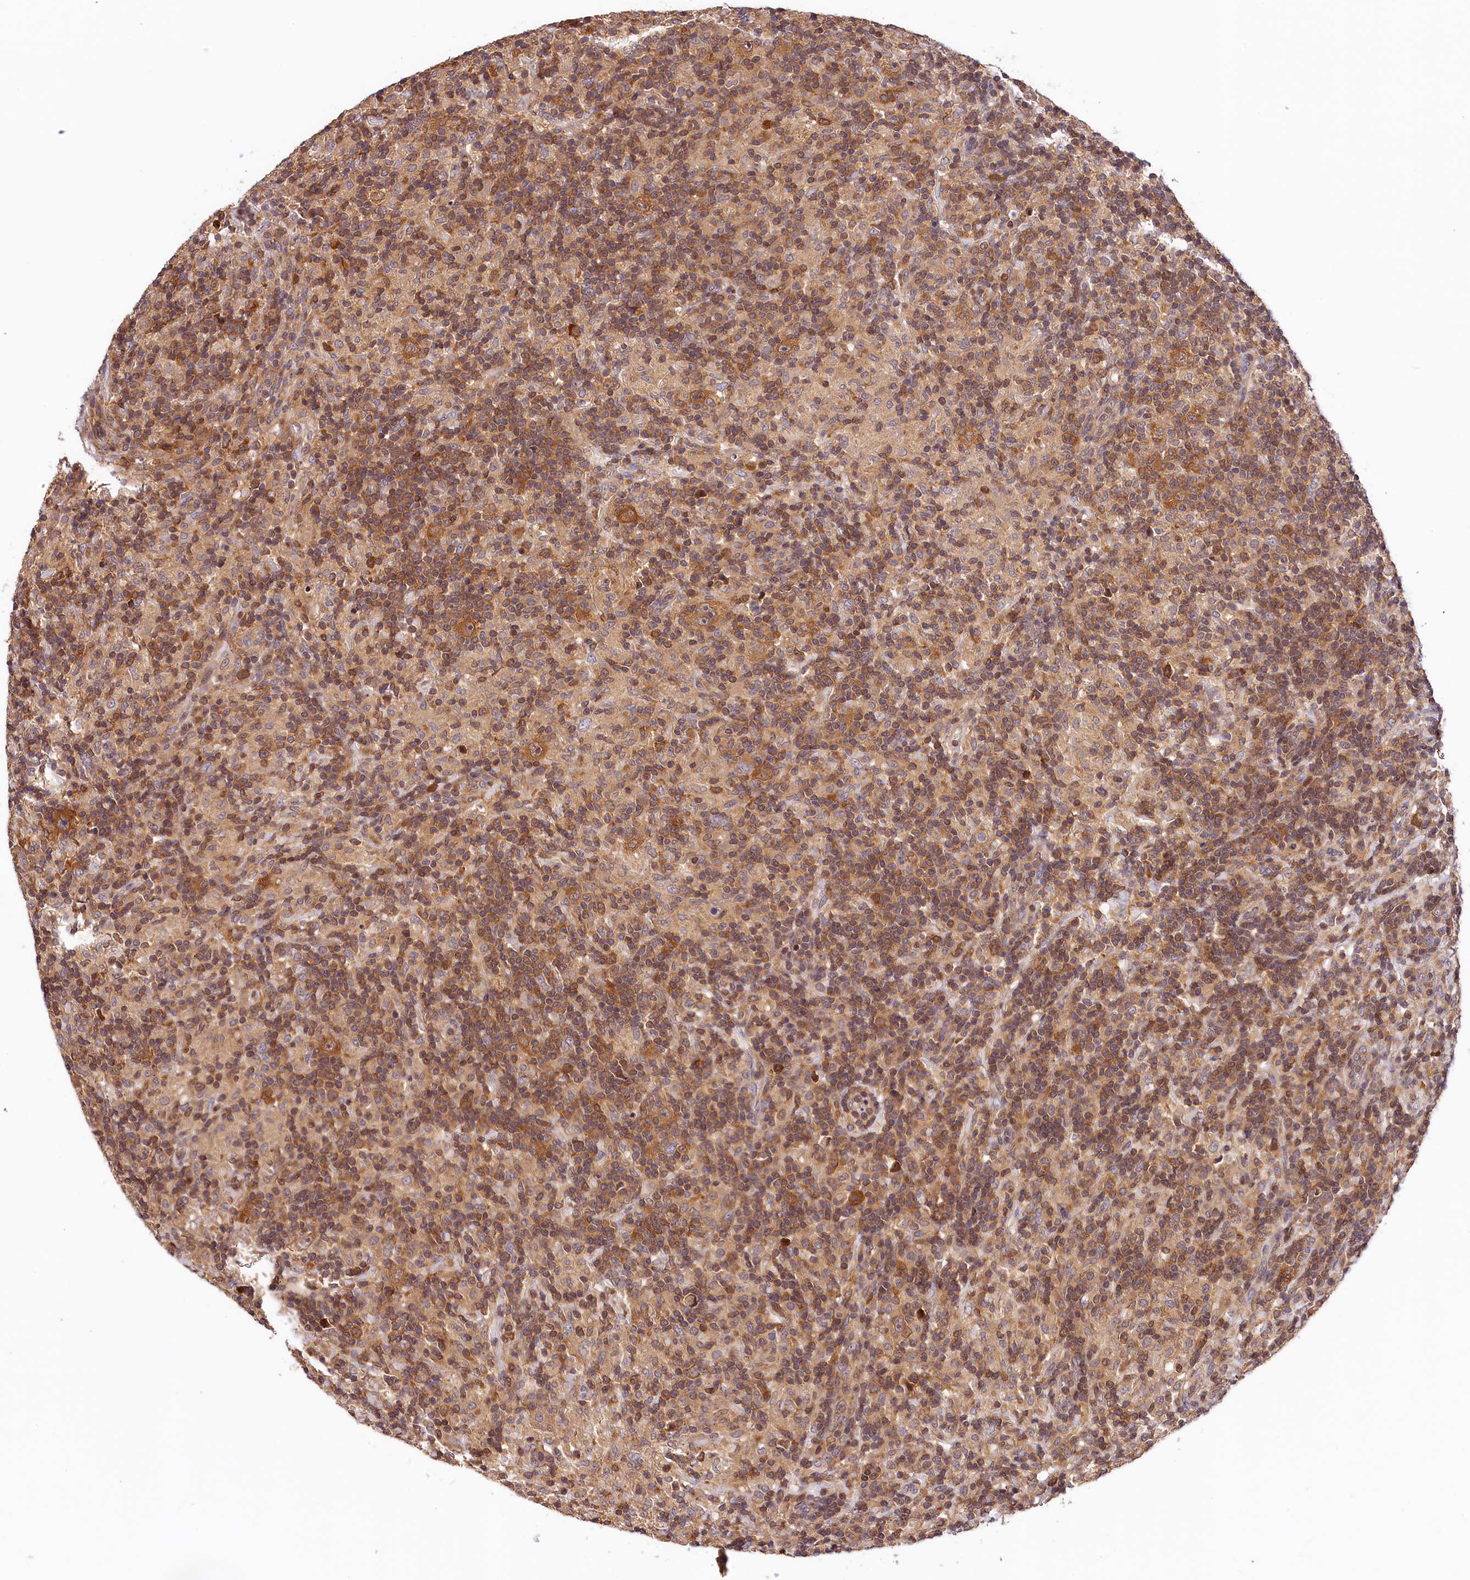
{"staining": {"intensity": "moderate", "quantity": ">75%", "location": "cytoplasmic/membranous"}, "tissue": "lymphoma", "cell_type": "Tumor cells", "image_type": "cancer", "snomed": [{"axis": "morphology", "description": "Hodgkin's disease, NOS"}, {"axis": "topography", "description": "Lymph node"}], "caption": "Moderate cytoplasmic/membranous protein staining is seen in about >75% of tumor cells in Hodgkin's disease.", "gene": "CHORDC1", "patient": {"sex": "male", "age": 70}}